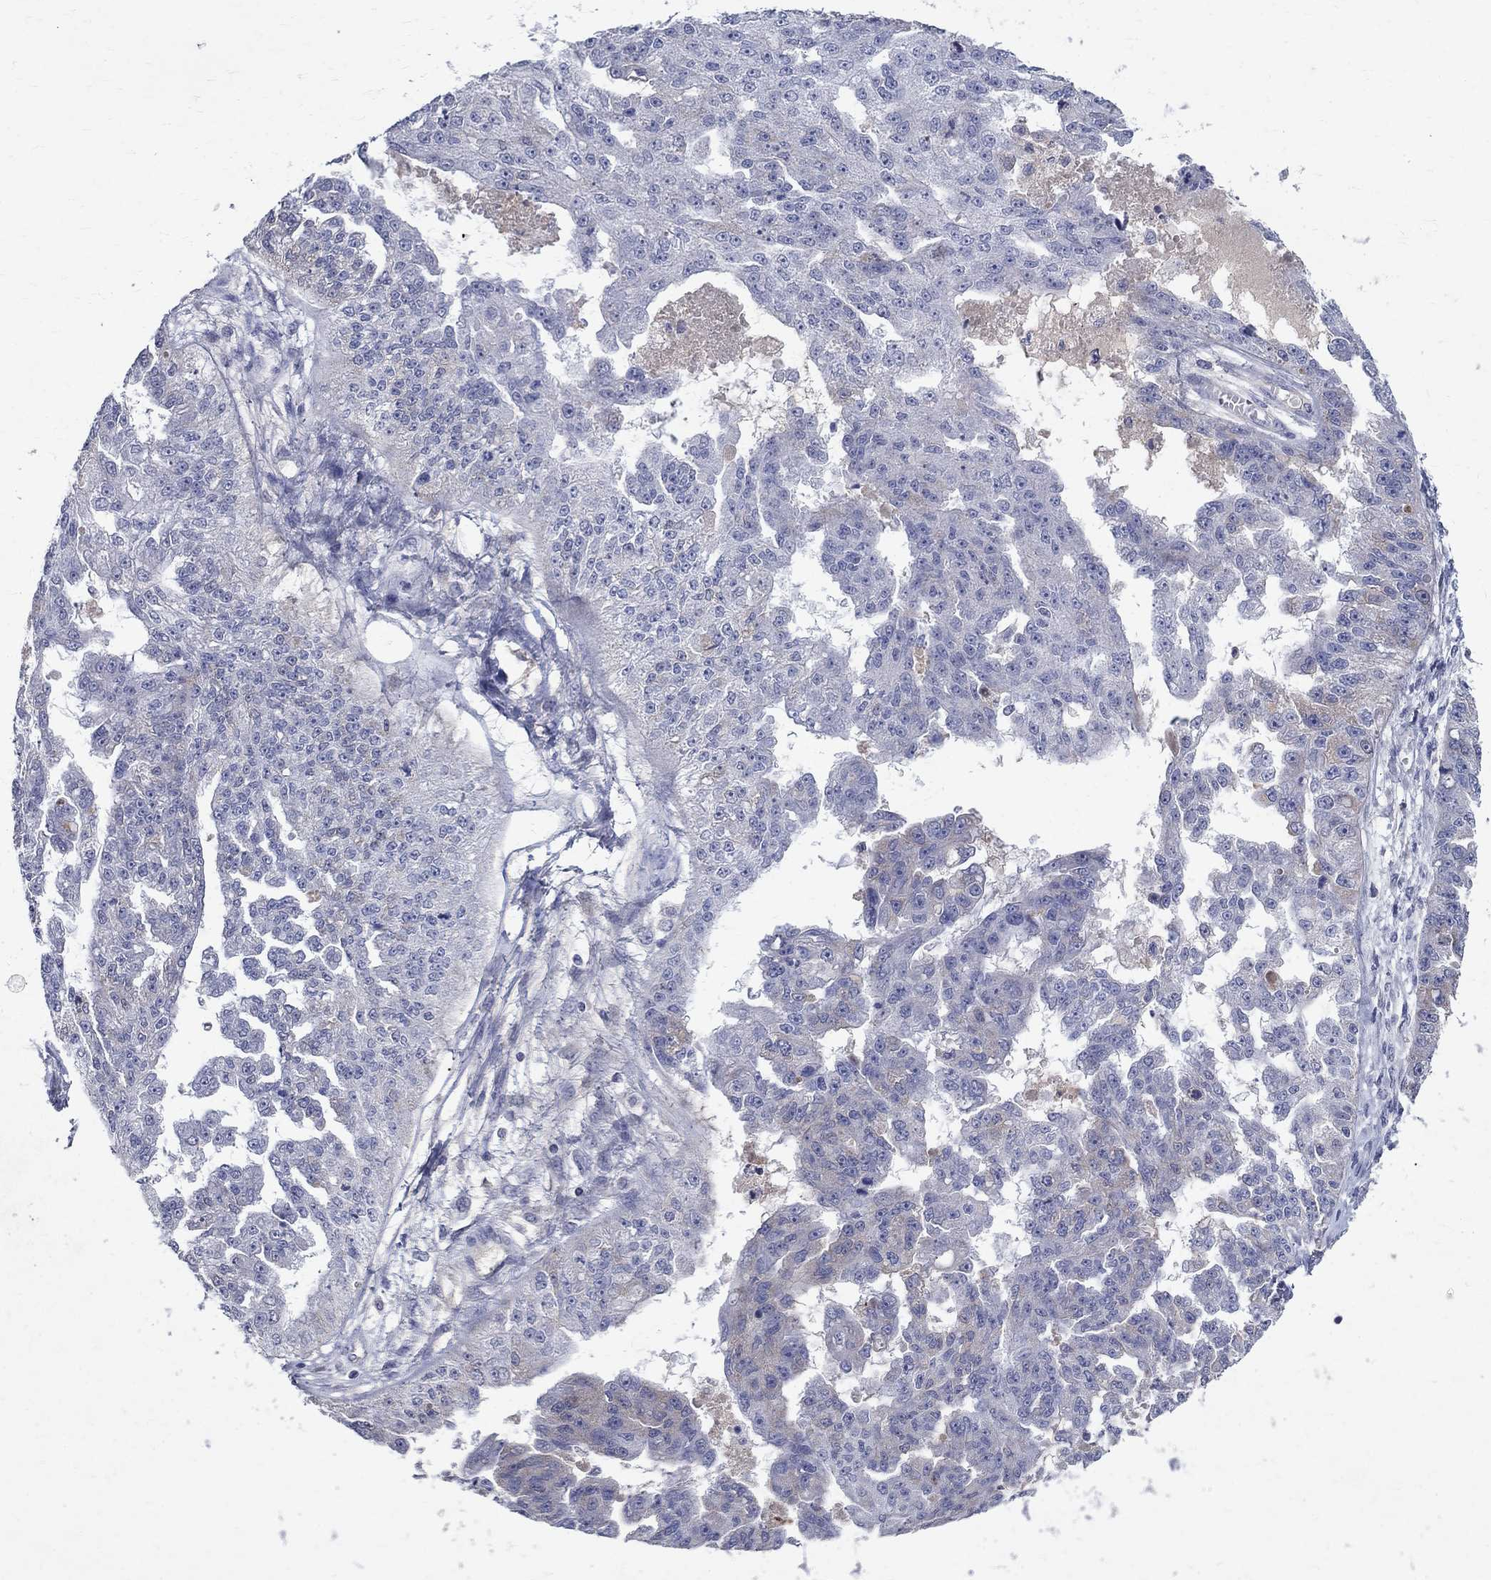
{"staining": {"intensity": "negative", "quantity": "none", "location": "none"}, "tissue": "ovarian cancer", "cell_type": "Tumor cells", "image_type": "cancer", "snomed": [{"axis": "morphology", "description": "Cystadenocarcinoma, serous, NOS"}, {"axis": "topography", "description": "Ovary"}], "caption": "The histopathology image reveals no significant positivity in tumor cells of ovarian cancer. Nuclei are stained in blue.", "gene": "SLC4A10", "patient": {"sex": "female", "age": 58}}